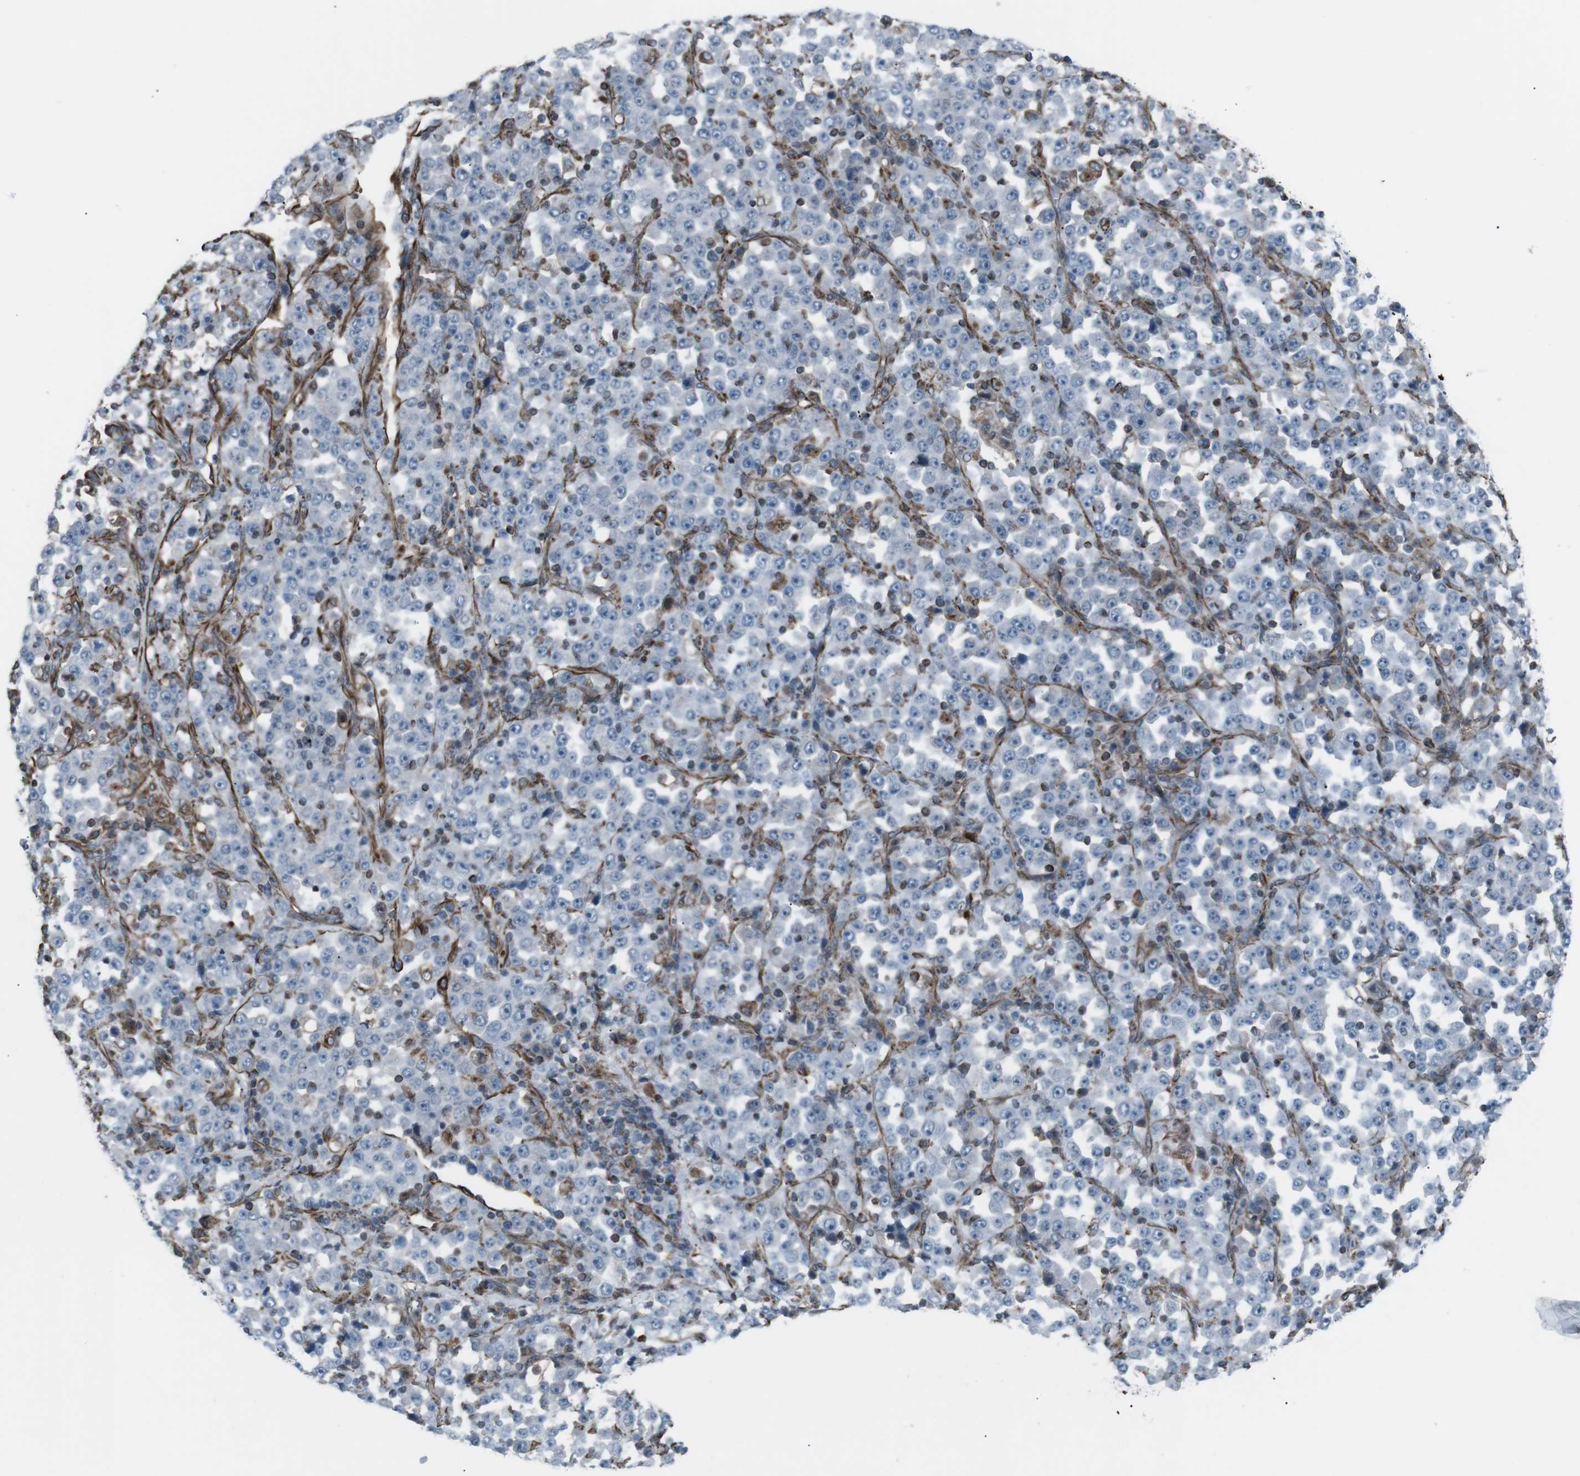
{"staining": {"intensity": "negative", "quantity": "none", "location": "none"}, "tissue": "stomach cancer", "cell_type": "Tumor cells", "image_type": "cancer", "snomed": [{"axis": "morphology", "description": "Normal tissue, NOS"}, {"axis": "morphology", "description": "Adenocarcinoma, NOS"}, {"axis": "topography", "description": "Stomach, upper"}, {"axis": "topography", "description": "Stomach"}], "caption": "Tumor cells are negative for brown protein staining in stomach cancer (adenocarcinoma).", "gene": "TMEM141", "patient": {"sex": "male", "age": 59}}